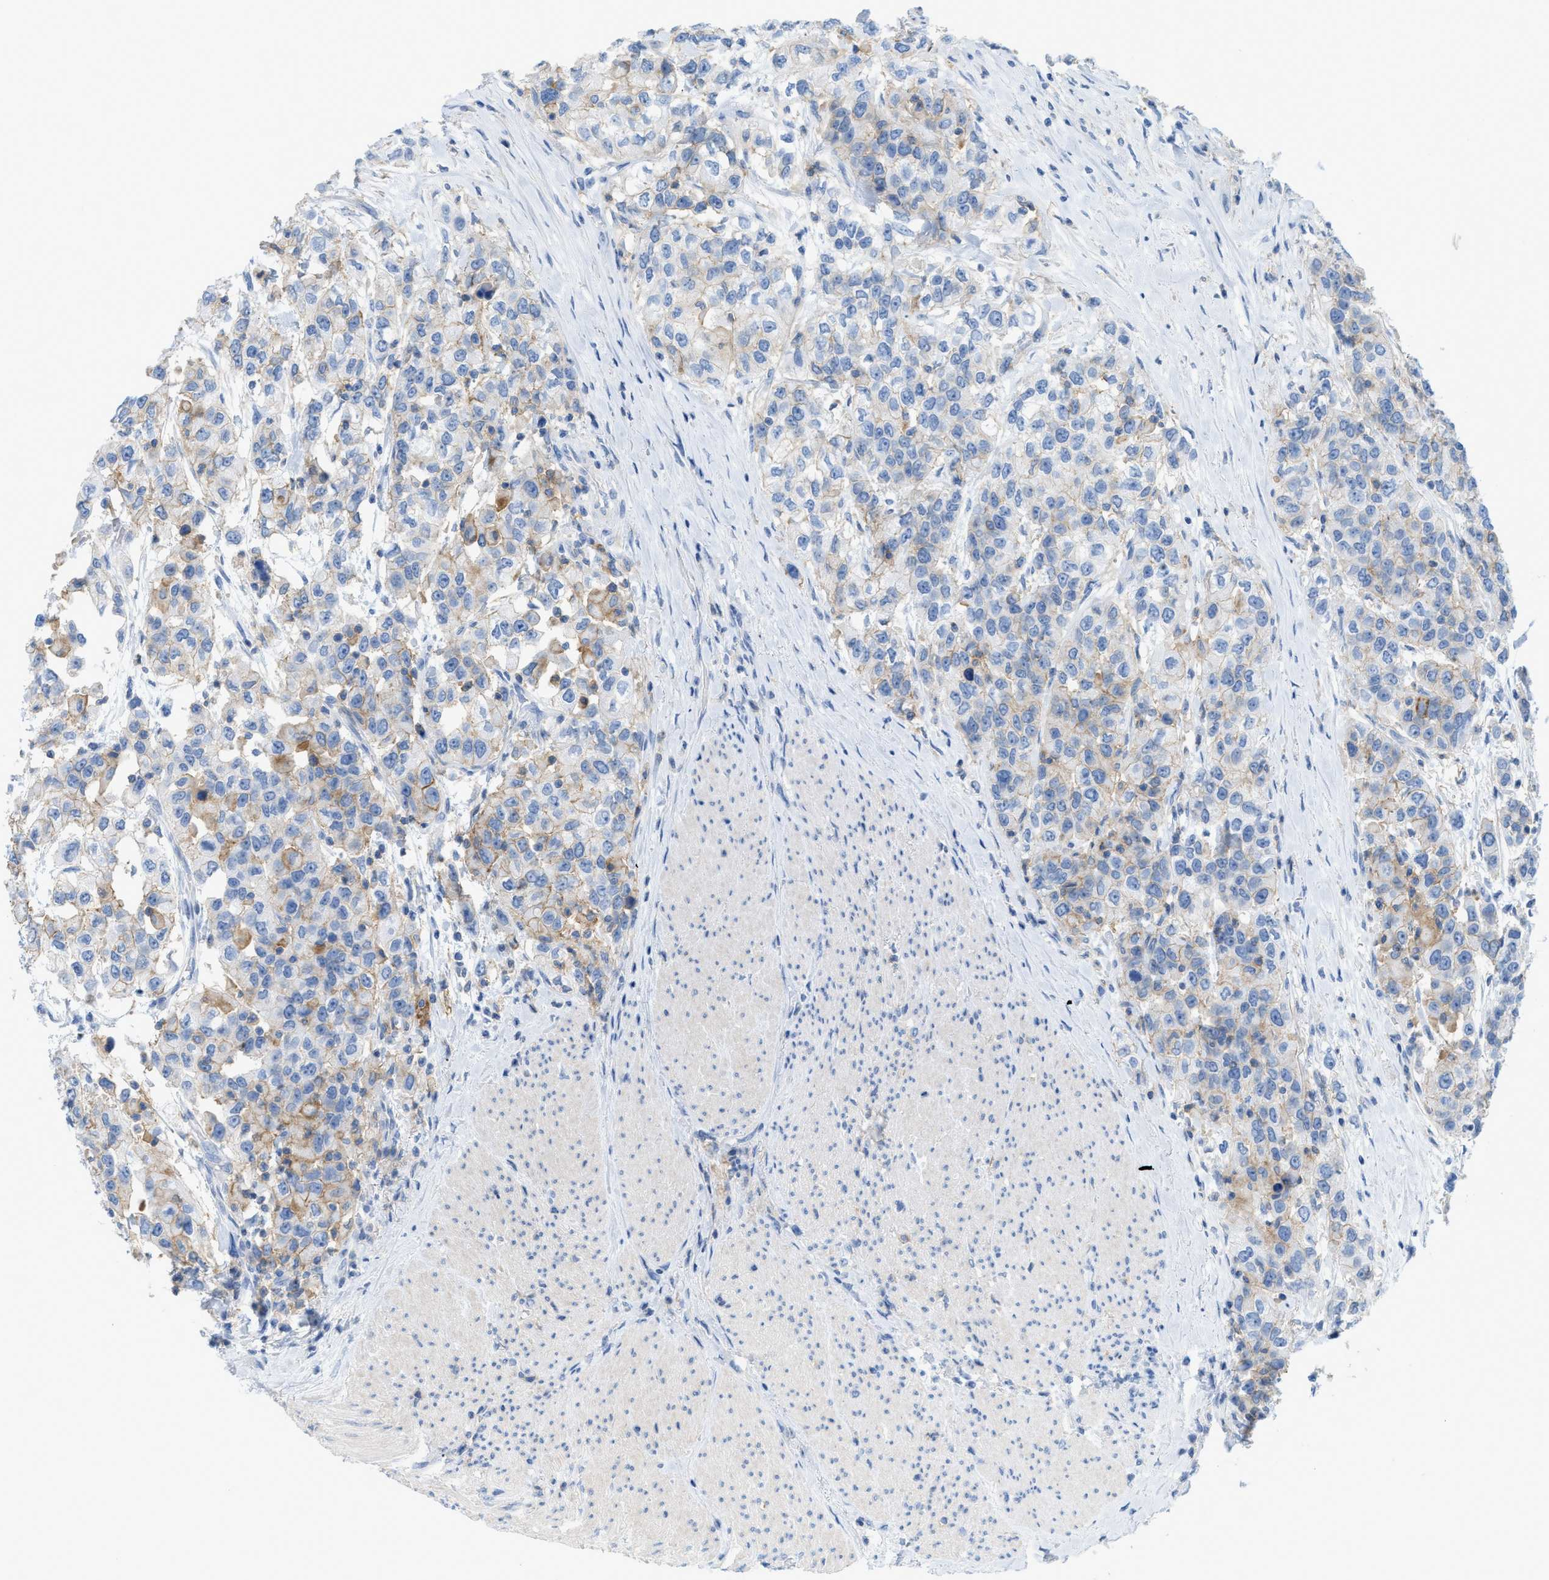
{"staining": {"intensity": "weak", "quantity": "25%-75%", "location": "cytoplasmic/membranous"}, "tissue": "urothelial cancer", "cell_type": "Tumor cells", "image_type": "cancer", "snomed": [{"axis": "morphology", "description": "Urothelial carcinoma, High grade"}, {"axis": "topography", "description": "Urinary bladder"}], "caption": "High-grade urothelial carcinoma was stained to show a protein in brown. There is low levels of weak cytoplasmic/membranous expression in approximately 25%-75% of tumor cells. The staining is performed using DAB brown chromogen to label protein expression. The nuclei are counter-stained blue using hematoxylin.", "gene": "SLC3A2", "patient": {"sex": "female", "age": 80}}